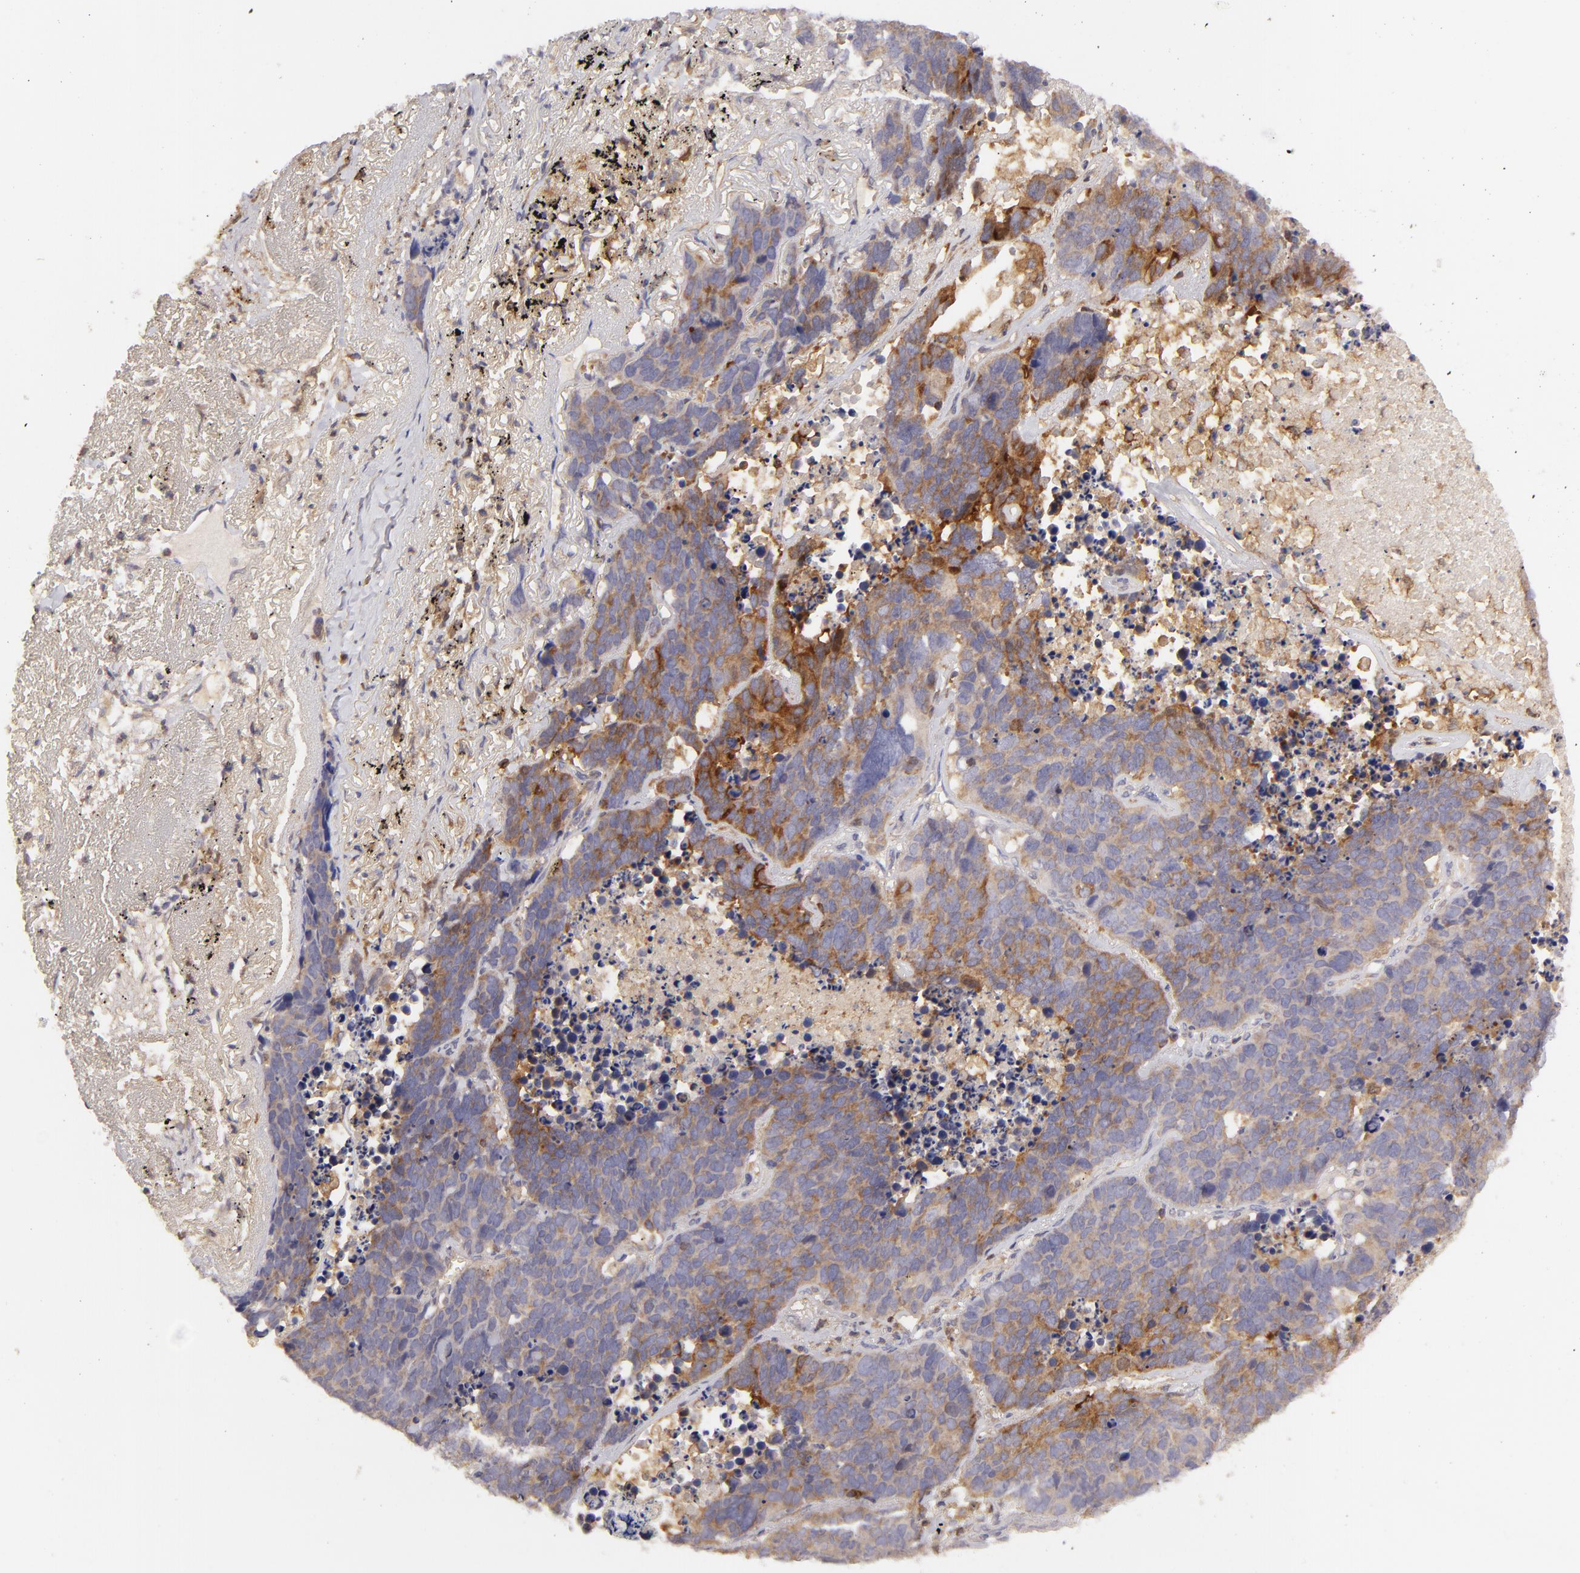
{"staining": {"intensity": "strong", "quantity": "25%-75%", "location": "cytoplasmic/membranous"}, "tissue": "lung cancer", "cell_type": "Tumor cells", "image_type": "cancer", "snomed": [{"axis": "morphology", "description": "Carcinoid, malignant, NOS"}, {"axis": "topography", "description": "Lung"}], "caption": "Lung carcinoid (malignant) tissue exhibits strong cytoplasmic/membranous positivity in approximately 25%-75% of tumor cells, visualized by immunohistochemistry.", "gene": "MMP10", "patient": {"sex": "male", "age": 60}}